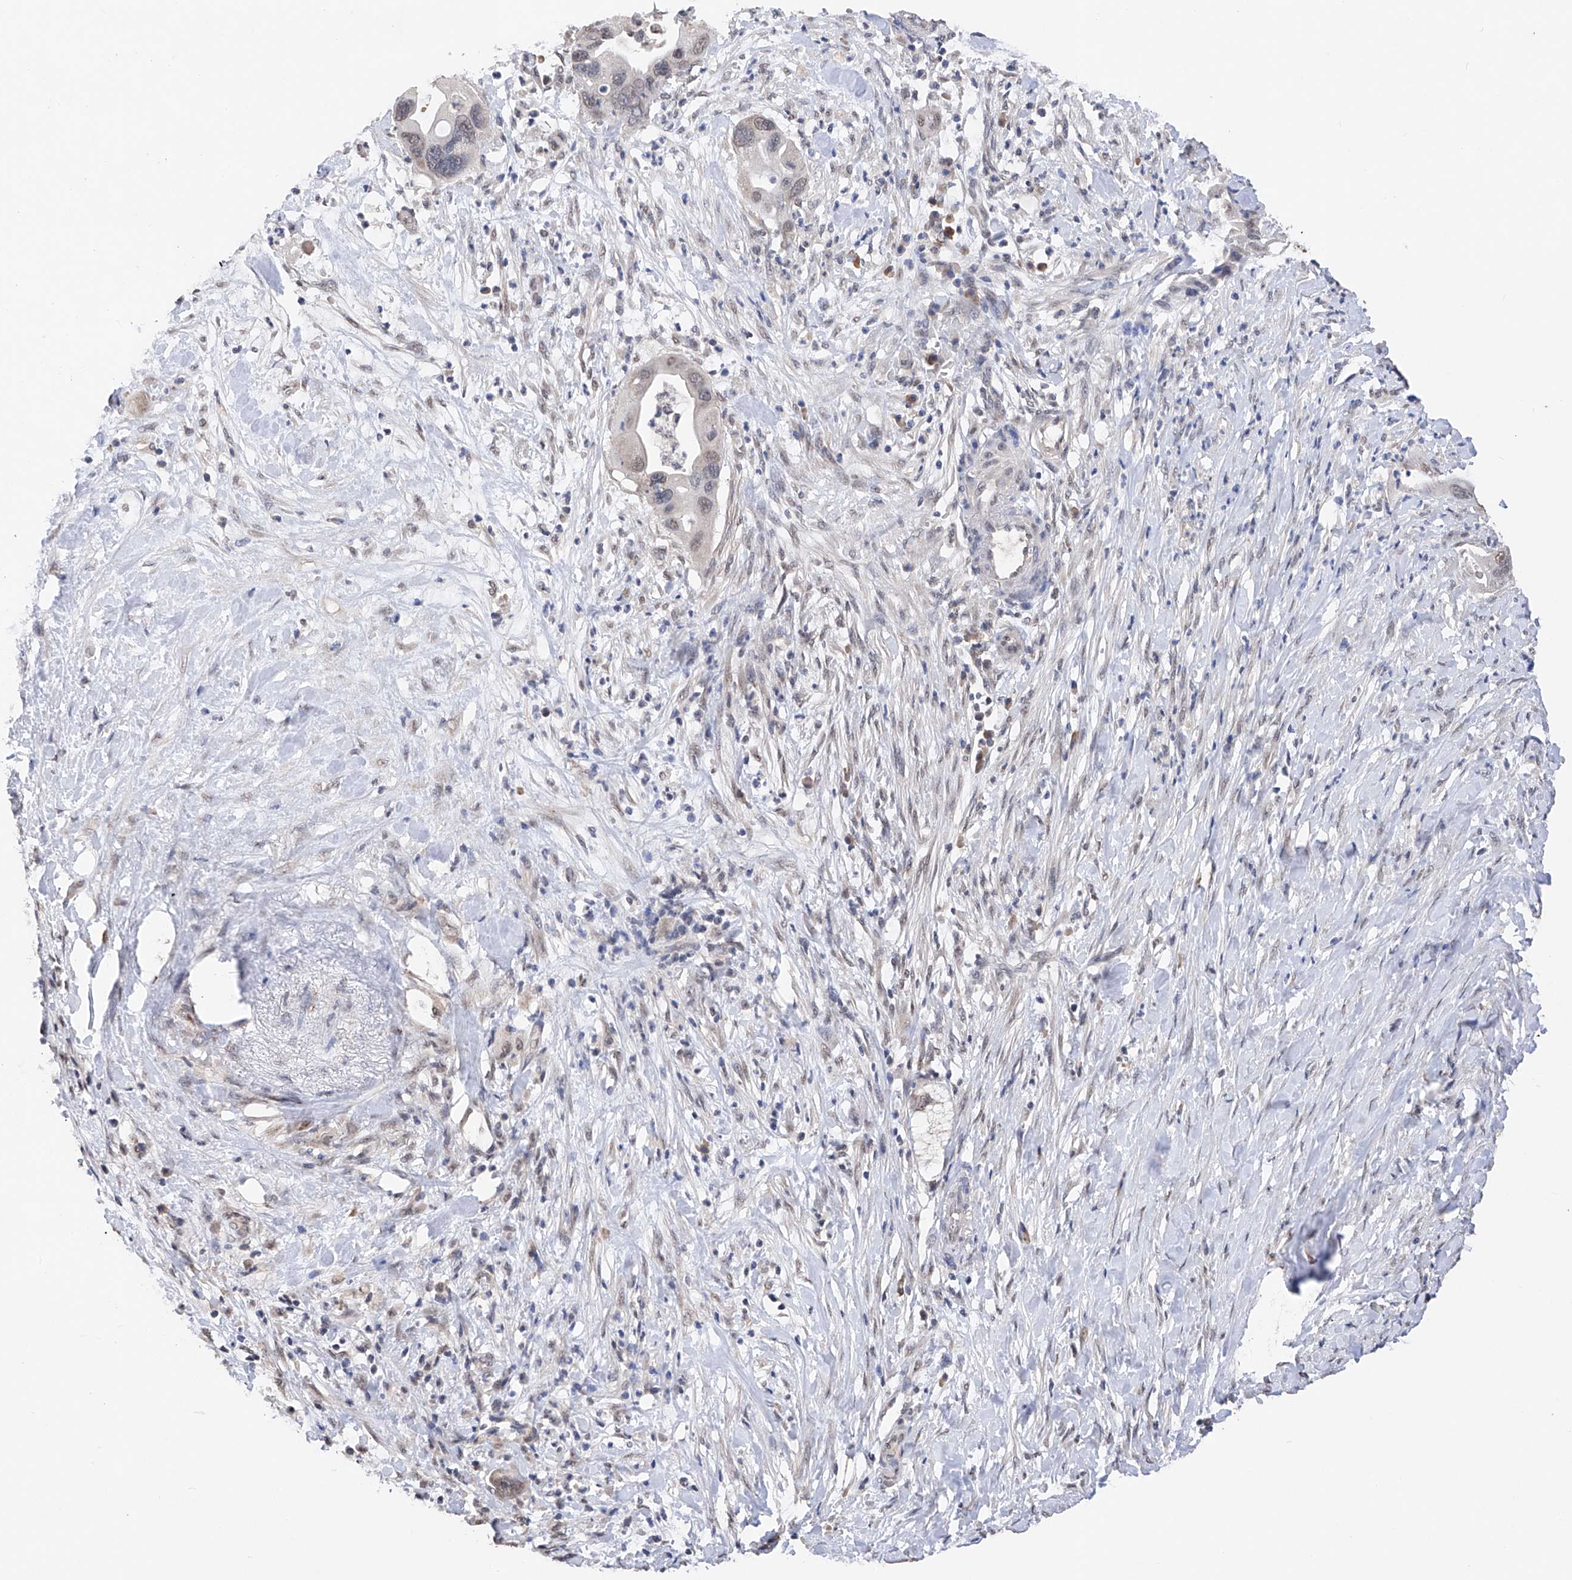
{"staining": {"intensity": "weak", "quantity": "25%-75%", "location": "nuclear"}, "tissue": "pancreatic cancer", "cell_type": "Tumor cells", "image_type": "cancer", "snomed": [{"axis": "morphology", "description": "Adenocarcinoma, NOS"}, {"axis": "topography", "description": "Pancreas"}], "caption": "This is an image of IHC staining of pancreatic cancer (adenocarcinoma), which shows weak expression in the nuclear of tumor cells.", "gene": "DMAP1", "patient": {"sex": "female", "age": 71}}